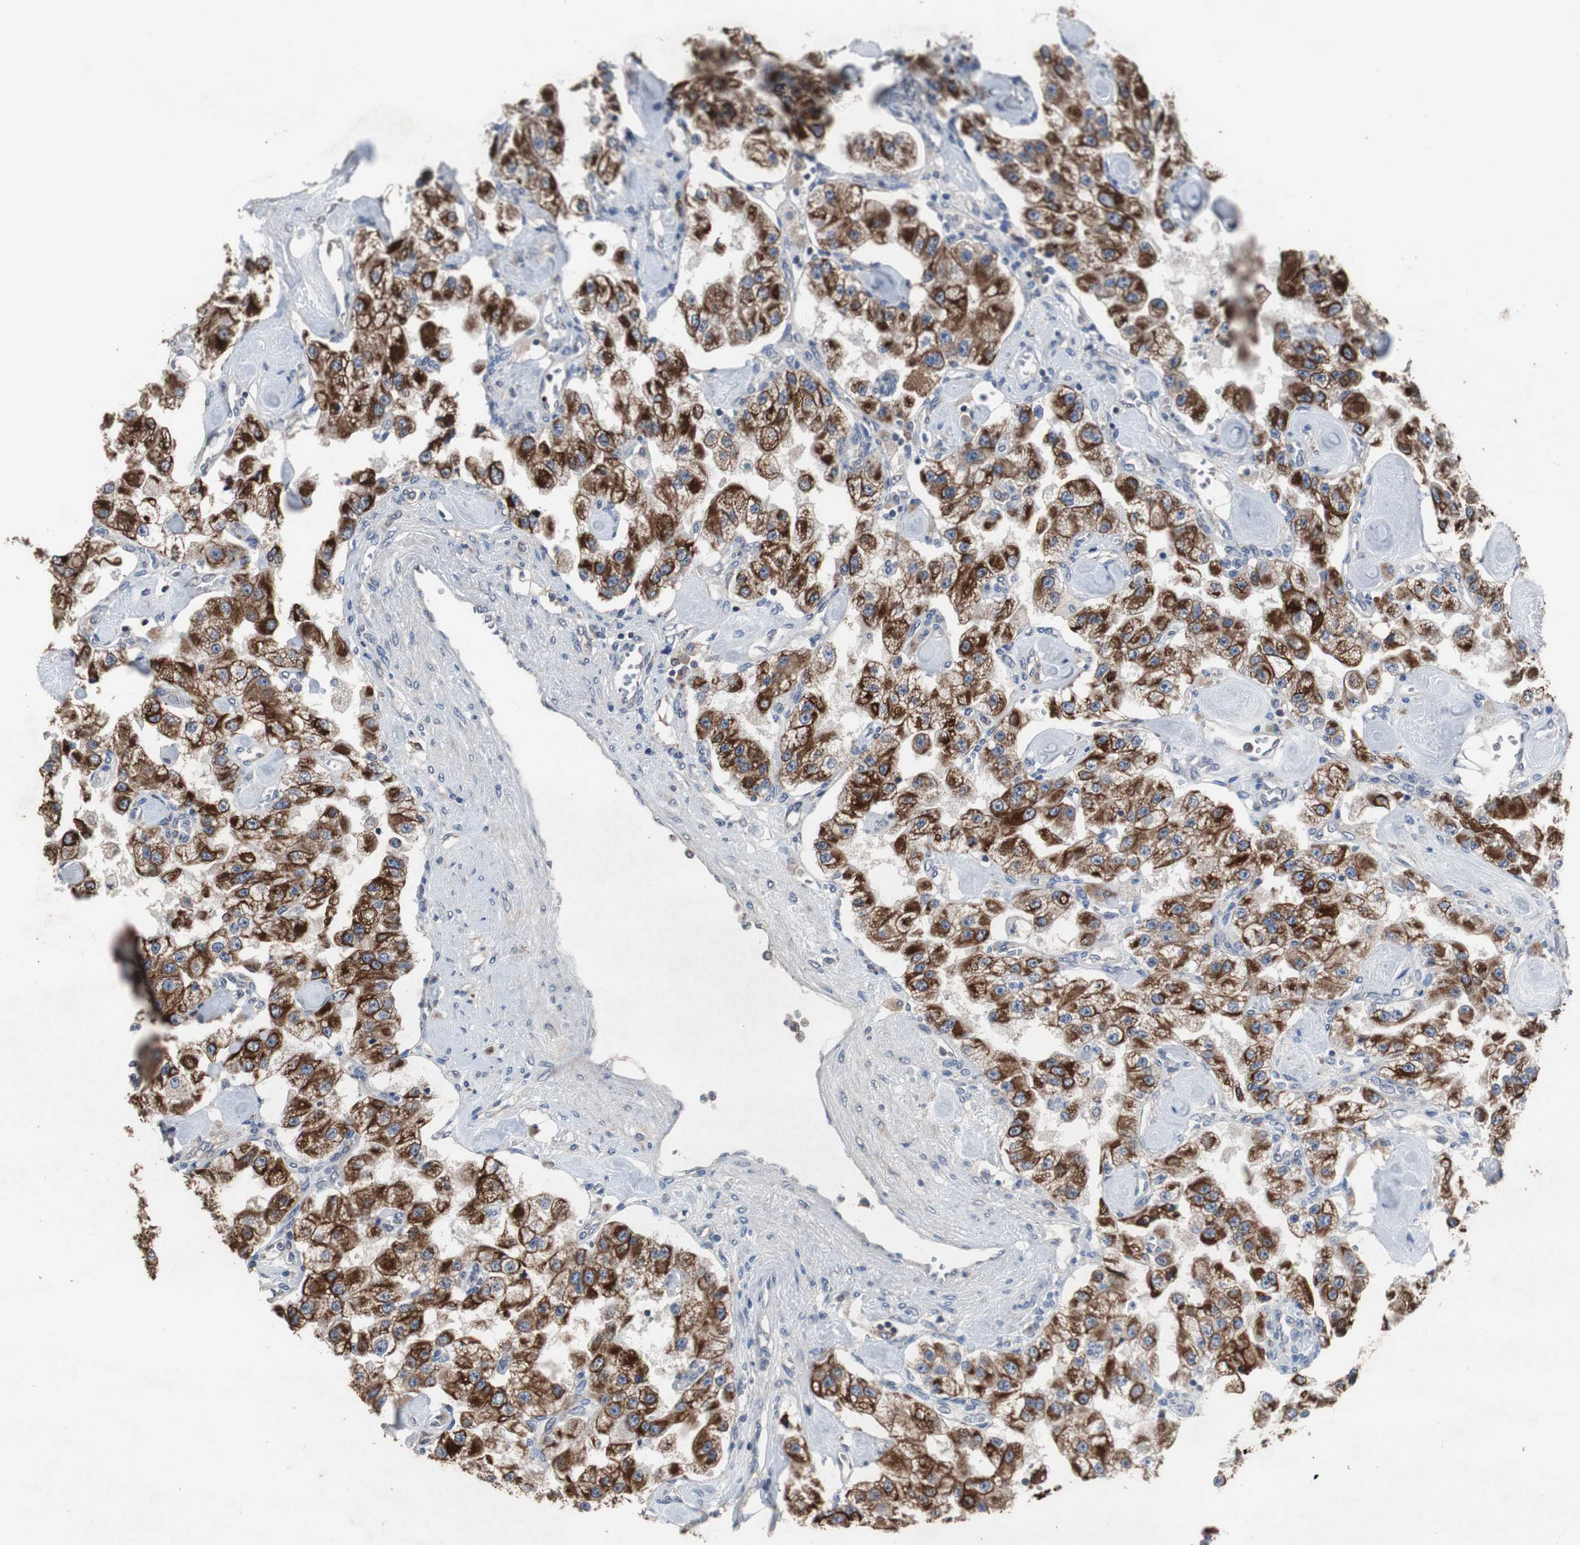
{"staining": {"intensity": "strong", "quantity": ">75%", "location": "cytoplasmic/membranous"}, "tissue": "carcinoid", "cell_type": "Tumor cells", "image_type": "cancer", "snomed": [{"axis": "morphology", "description": "Carcinoid, malignant, NOS"}, {"axis": "topography", "description": "Pancreas"}], "caption": "There is high levels of strong cytoplasmic/membranous staining in tumor cells of carcinoid (malignant), as demonstrated by immunohistochemical staining (brown color).", "gene": "USP10", "patient": {"sex": "male", "age": 41}}